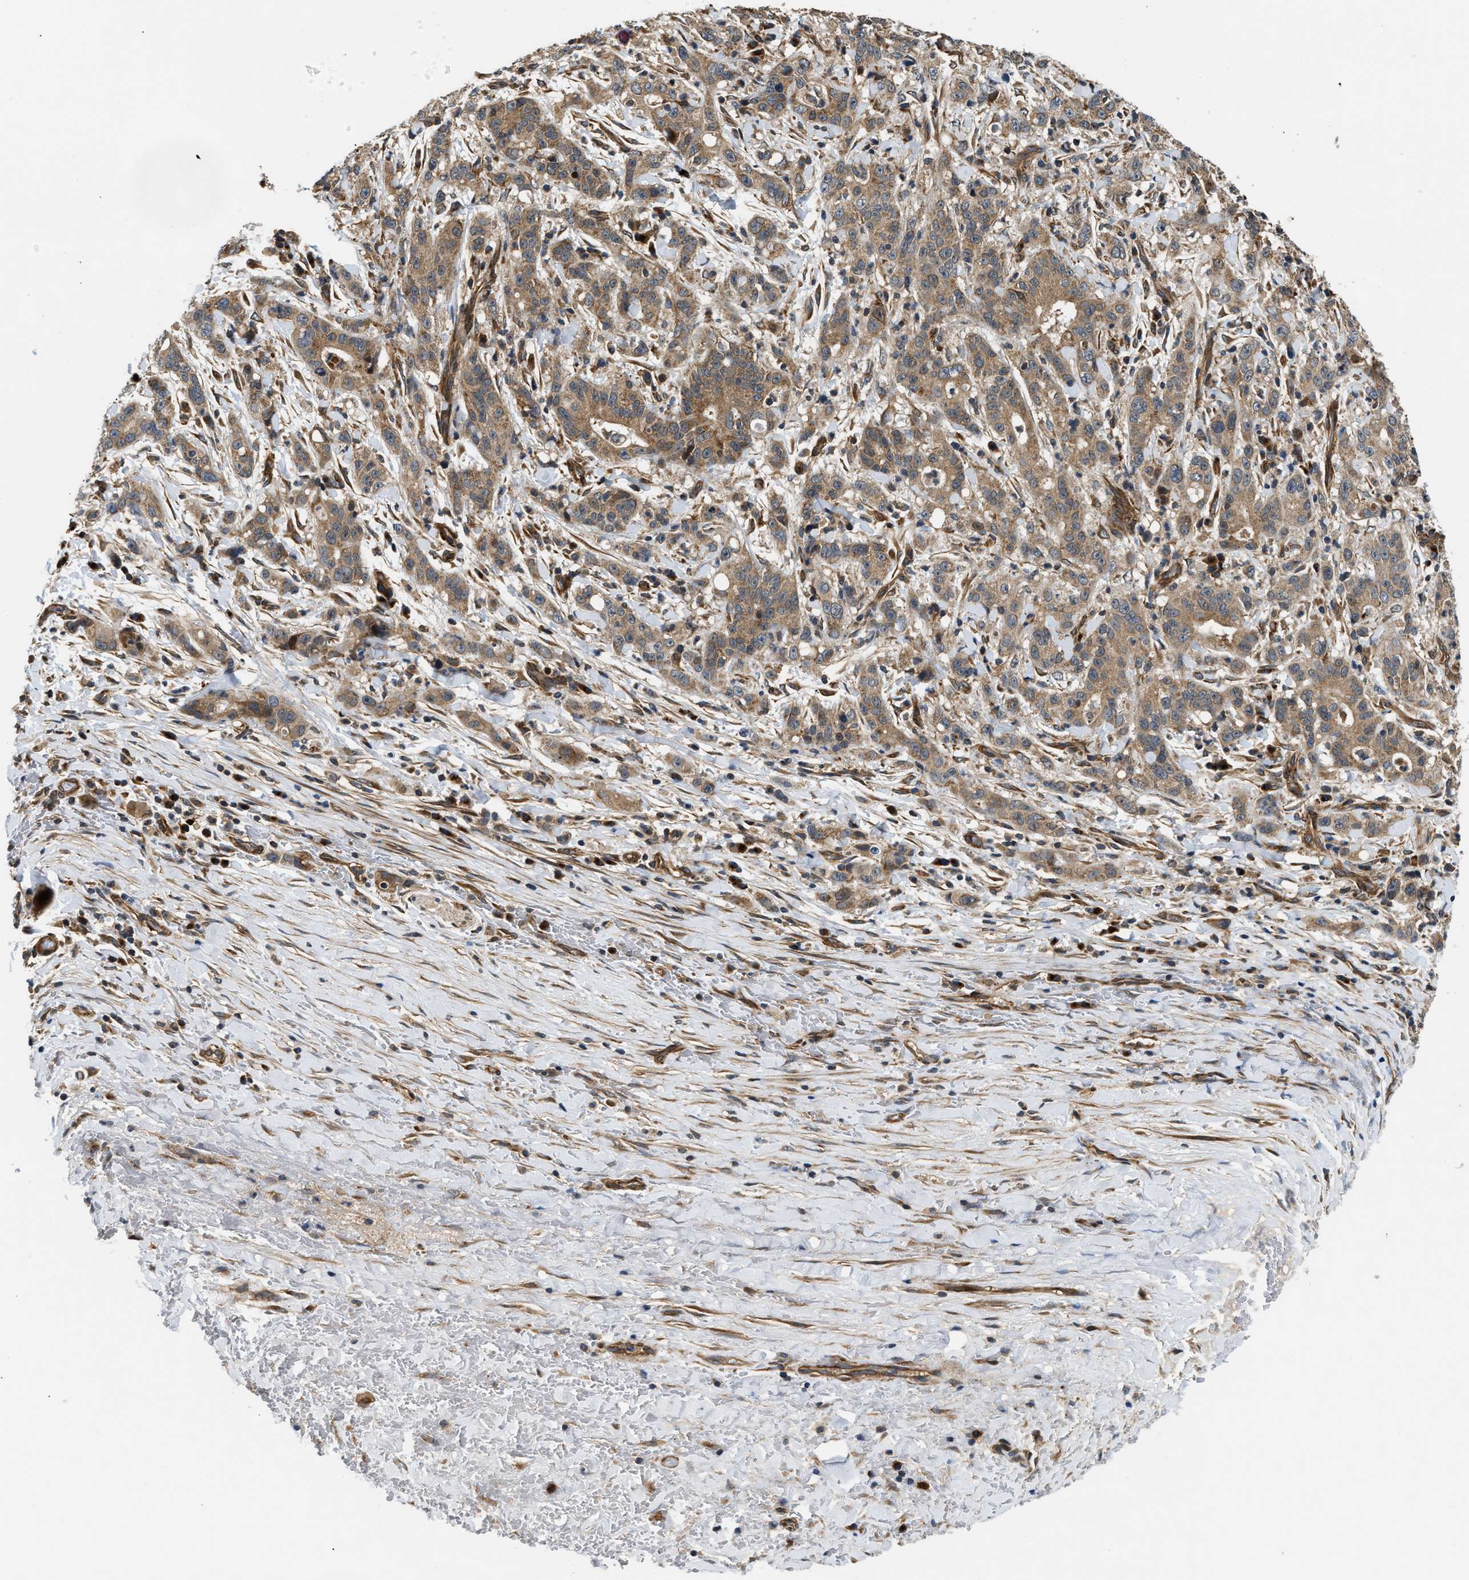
{"staining": {"intensity": "moderate", "quantity": ">75%", "location": "cytoplasmic/membranous"}, "tissue": "liver cancer", "cell_type": "Tumor cells", "image_type": "cancer", "snomed": [{"axis": "morphology", "description": "Cholangiocarcinoma"}, {"axis": "topography", "description": "Liver"}], "caption": "Immunohistochemistry histopathology image of neoplastic tissue: human liver cancer (cholangiocarcinoma) stained using IHC displays medium levels of moderate protein expression localized specifically in the cytoplasmic/membranous of tumor cells, appearing as a cytoplasmic/membranous brown color.", "gene": "PNPLA8", "patient": {"sex": "female", "age": 38}}